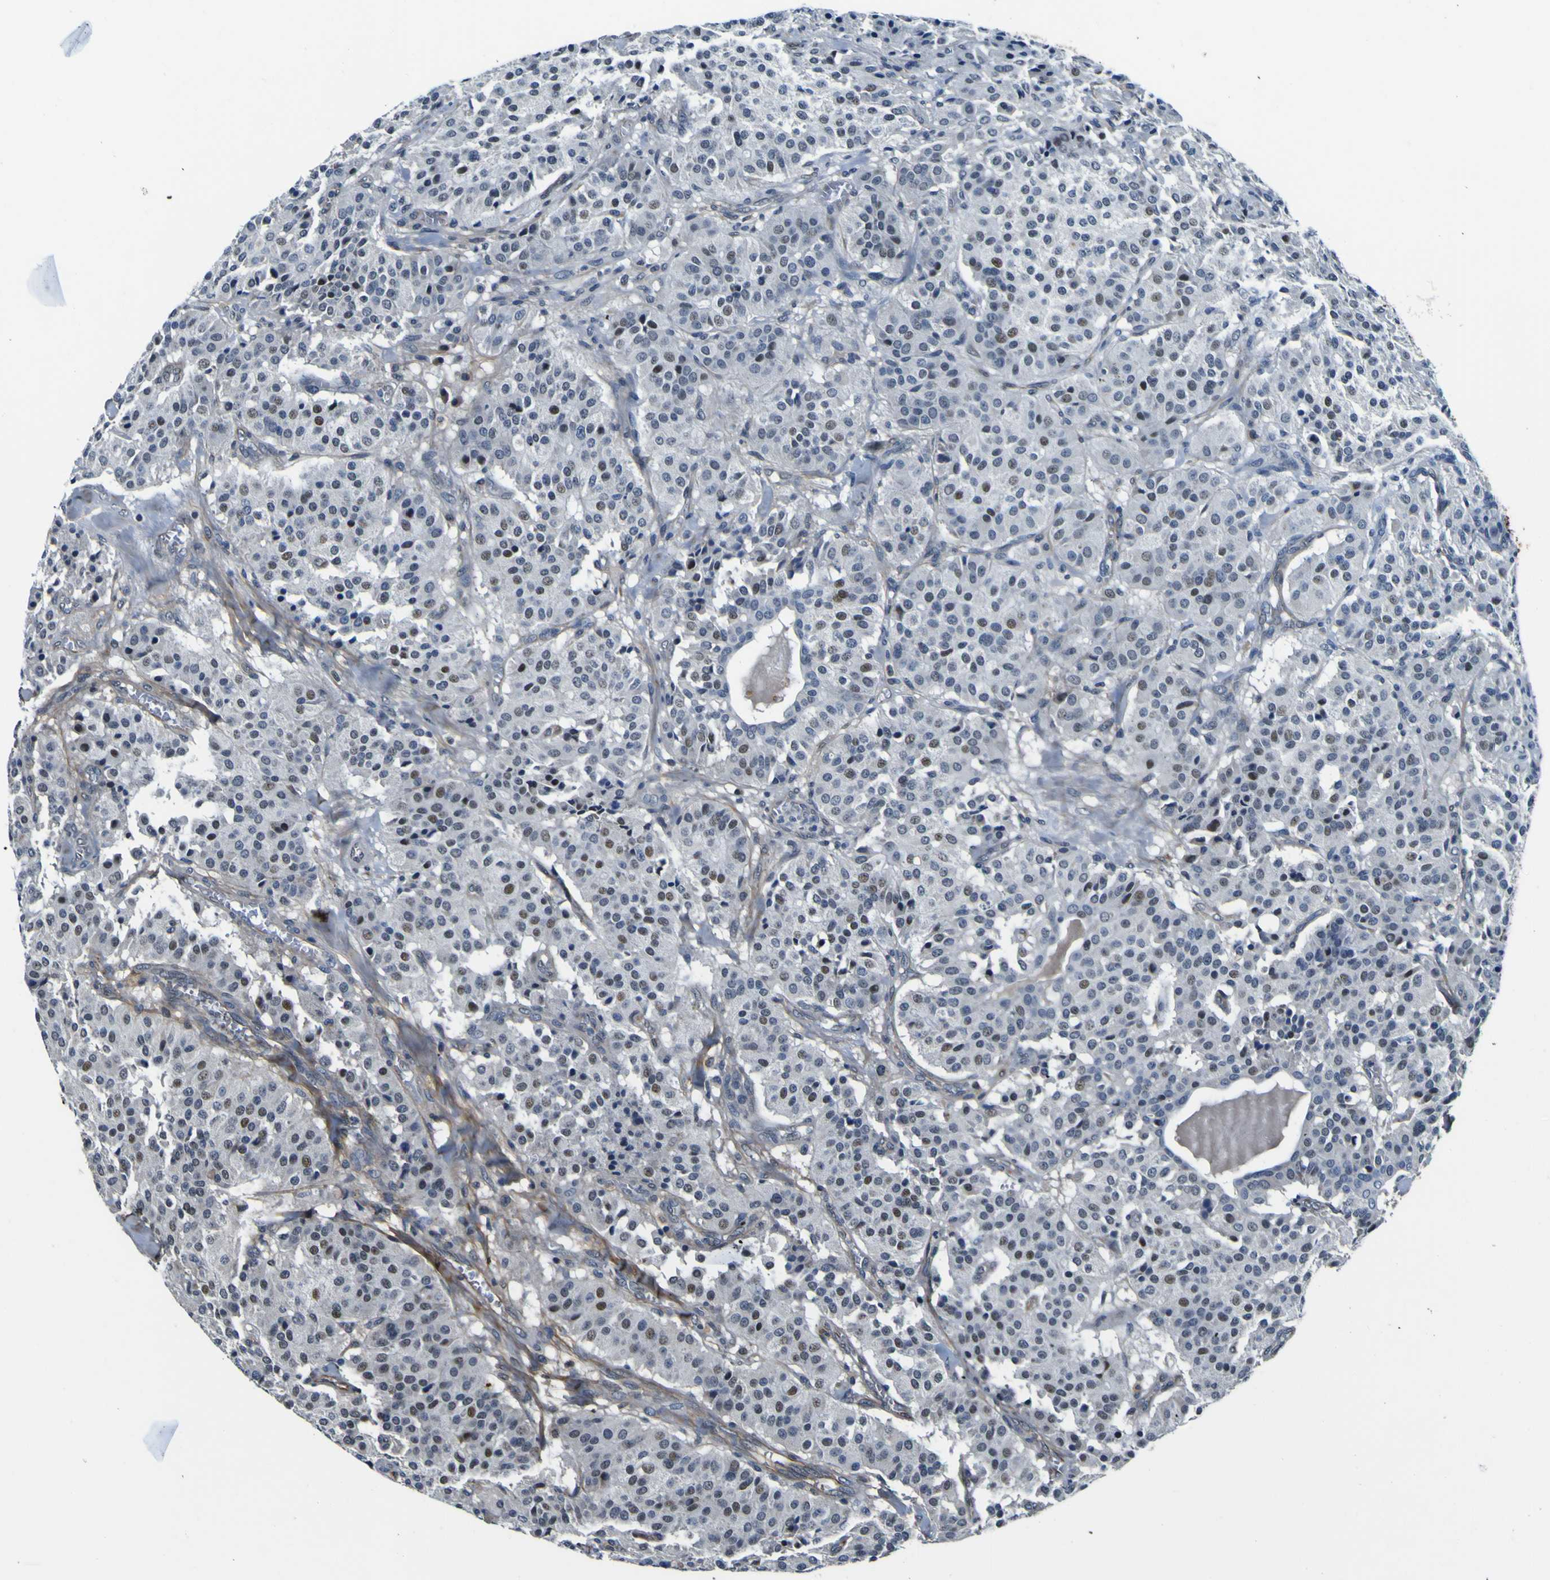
{"staining": {"intensity": "weak", "quantity": "<25%", "location": "nuclear"}, "tissue": "carcinoid", "cell_type": "Tumor cells", "image_type": "cancer", "snomed": [{"axis": "morphology", "description": "Carcinoid, malignant, NOS"}, {"axis": "topography", "description": "Lung"}], "caption": "An IHC image of carcinoid is shown. There is no staining in tumor cells of carcinoid.", "gene": "POSTN", "patient": {"sex": "male", "age": 30}}